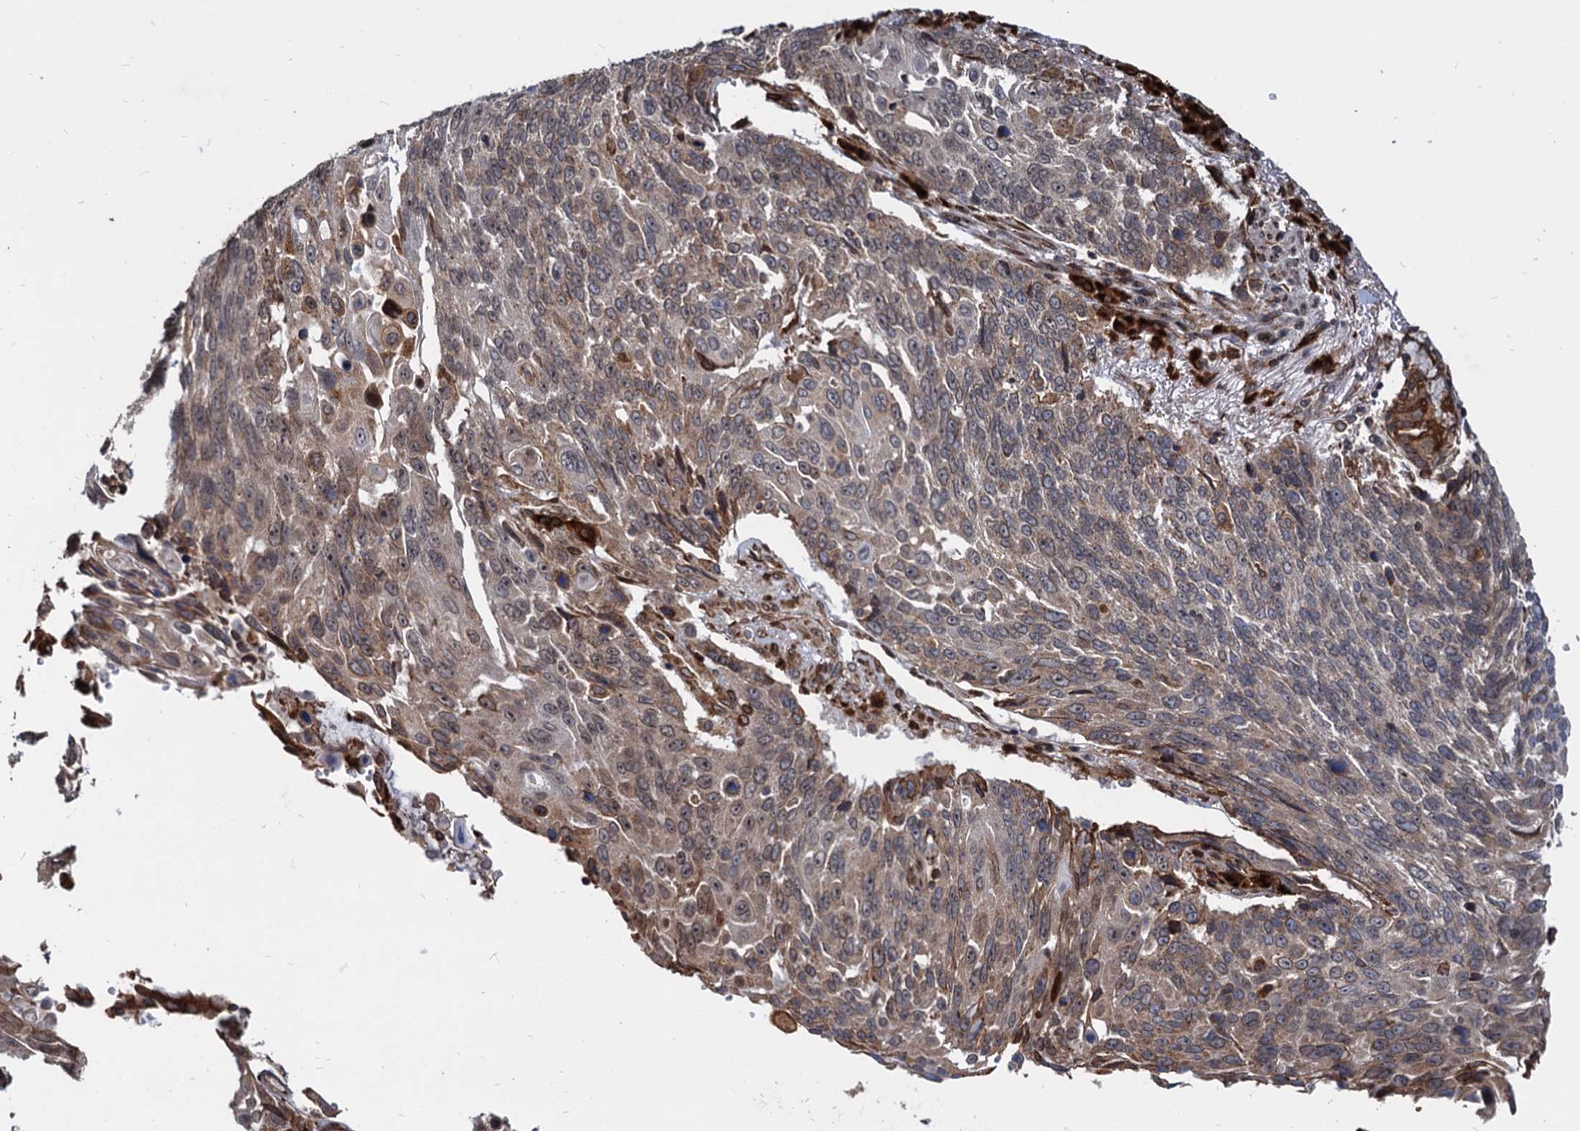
{"staining": {"intensity": "weak", "quantity": ">75%", "location": "cytoplasmic/membranous"}, "tissue": "lung cancer", "cell_type": "Tumor cells", "image_type": "cancer", "snomed": [{"axis": "morphology", "description": "Squamous cell carcinoma, NOS"}, {"axis": "topography", "description": "Lung"}], "caption": "Brown immunohistochemical staining in lung squamous cell carcinoma displays weak cytoplasmic/membranous expression in approximately >75% of tumor cells.", "gene": "SAAL1", "patient": {"sex": "male", "age": 66}}